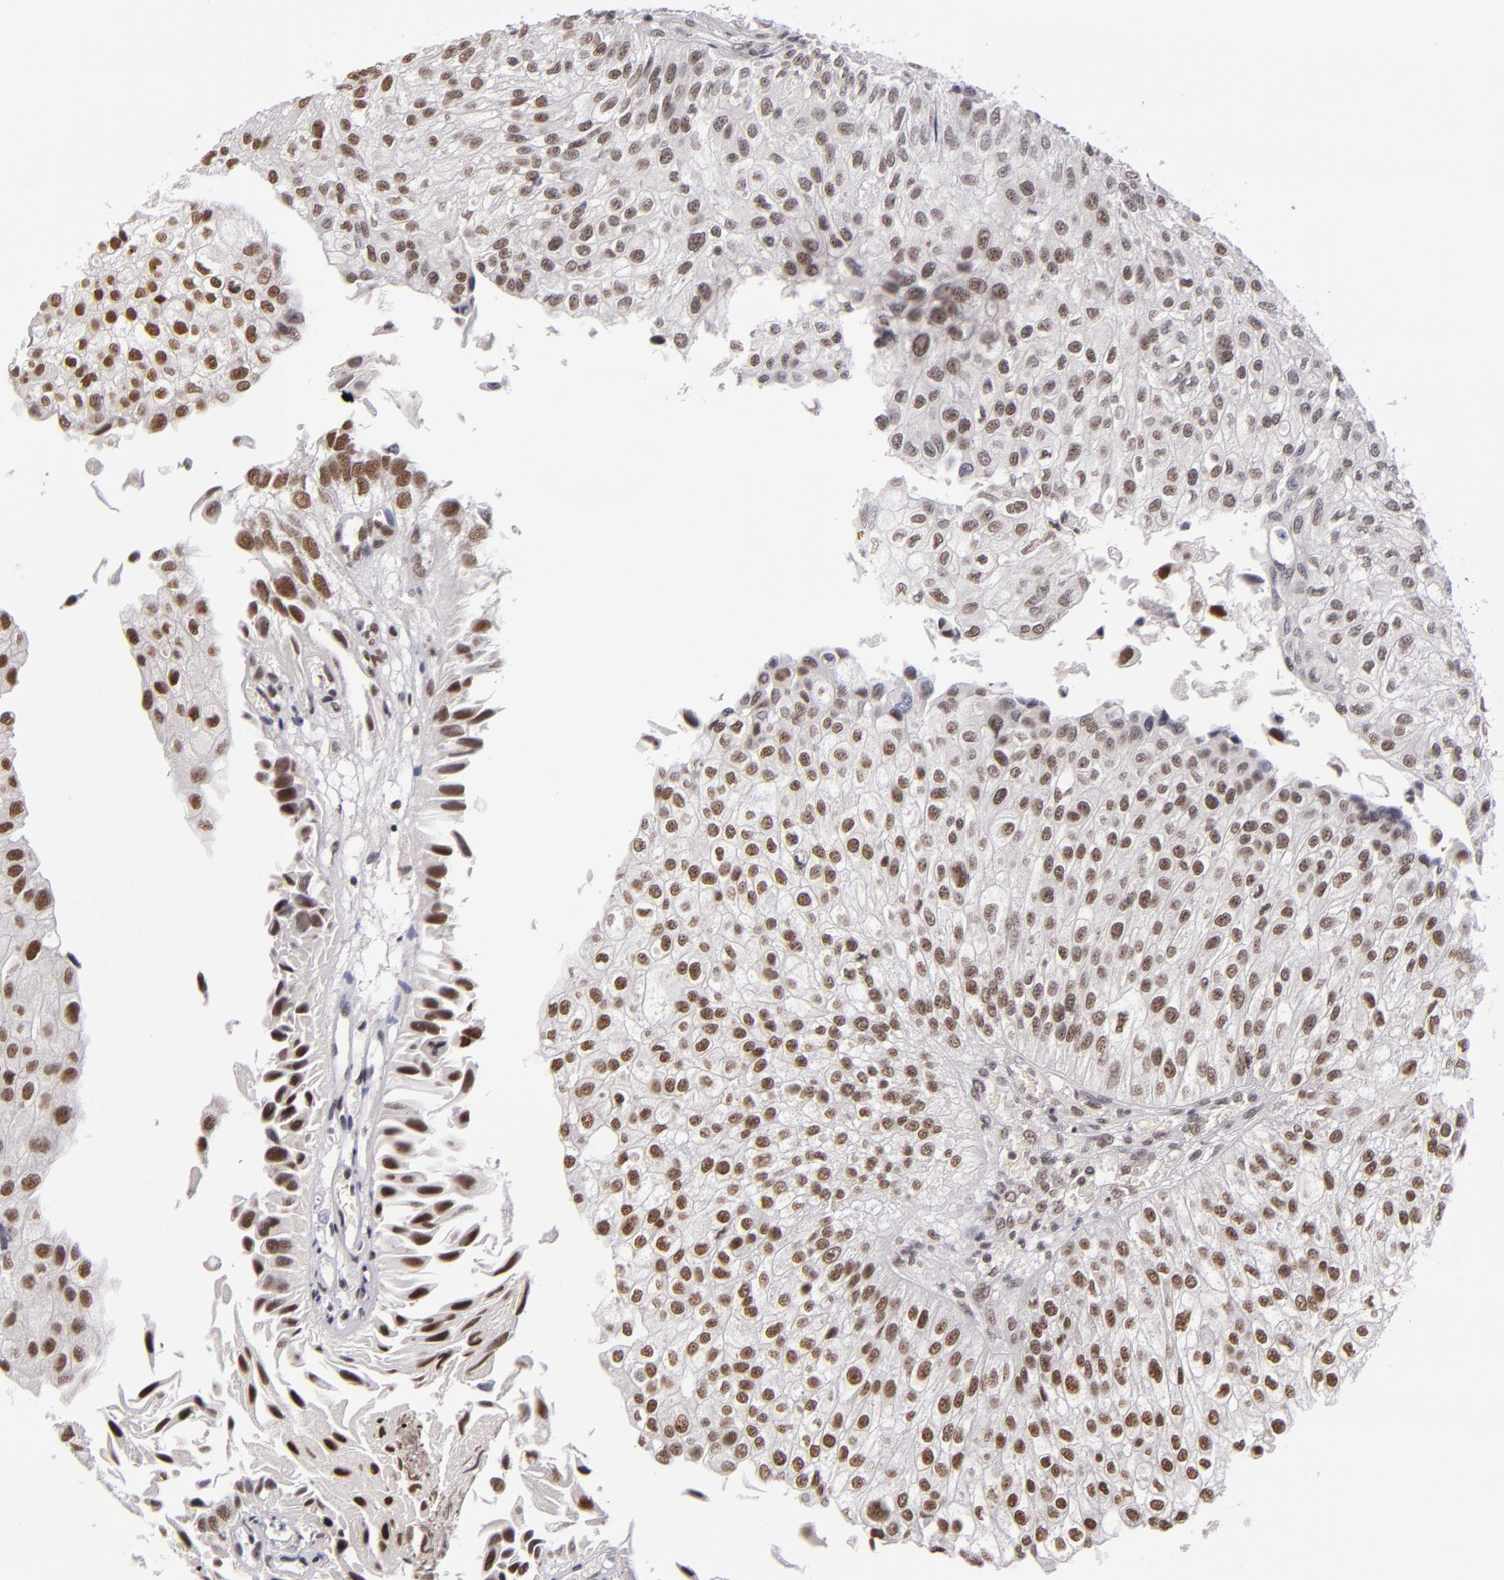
{"staining": {"intensity": "moderate", "quantity": ">75%", "location": "nuclear"}, "tissue": "urothelial cancer", "cell_type": "Tumor cells", "image_type": "cancer", "snomed": [{"axis": "morphology", "description": "Urothelial carcinoma, Low grade"}, {"axis": "topography", "description": "Urinary bladder"}], "caption": "Immunohistochemistry (IHC) histopathology image of human urothelial cancer stained for a protein (brown), which shows medium levels of moderate nuclear staining in about >75% of tumor cells.", "gene": "ZNF148", "patient": {"sex": "female", "age": 89}}